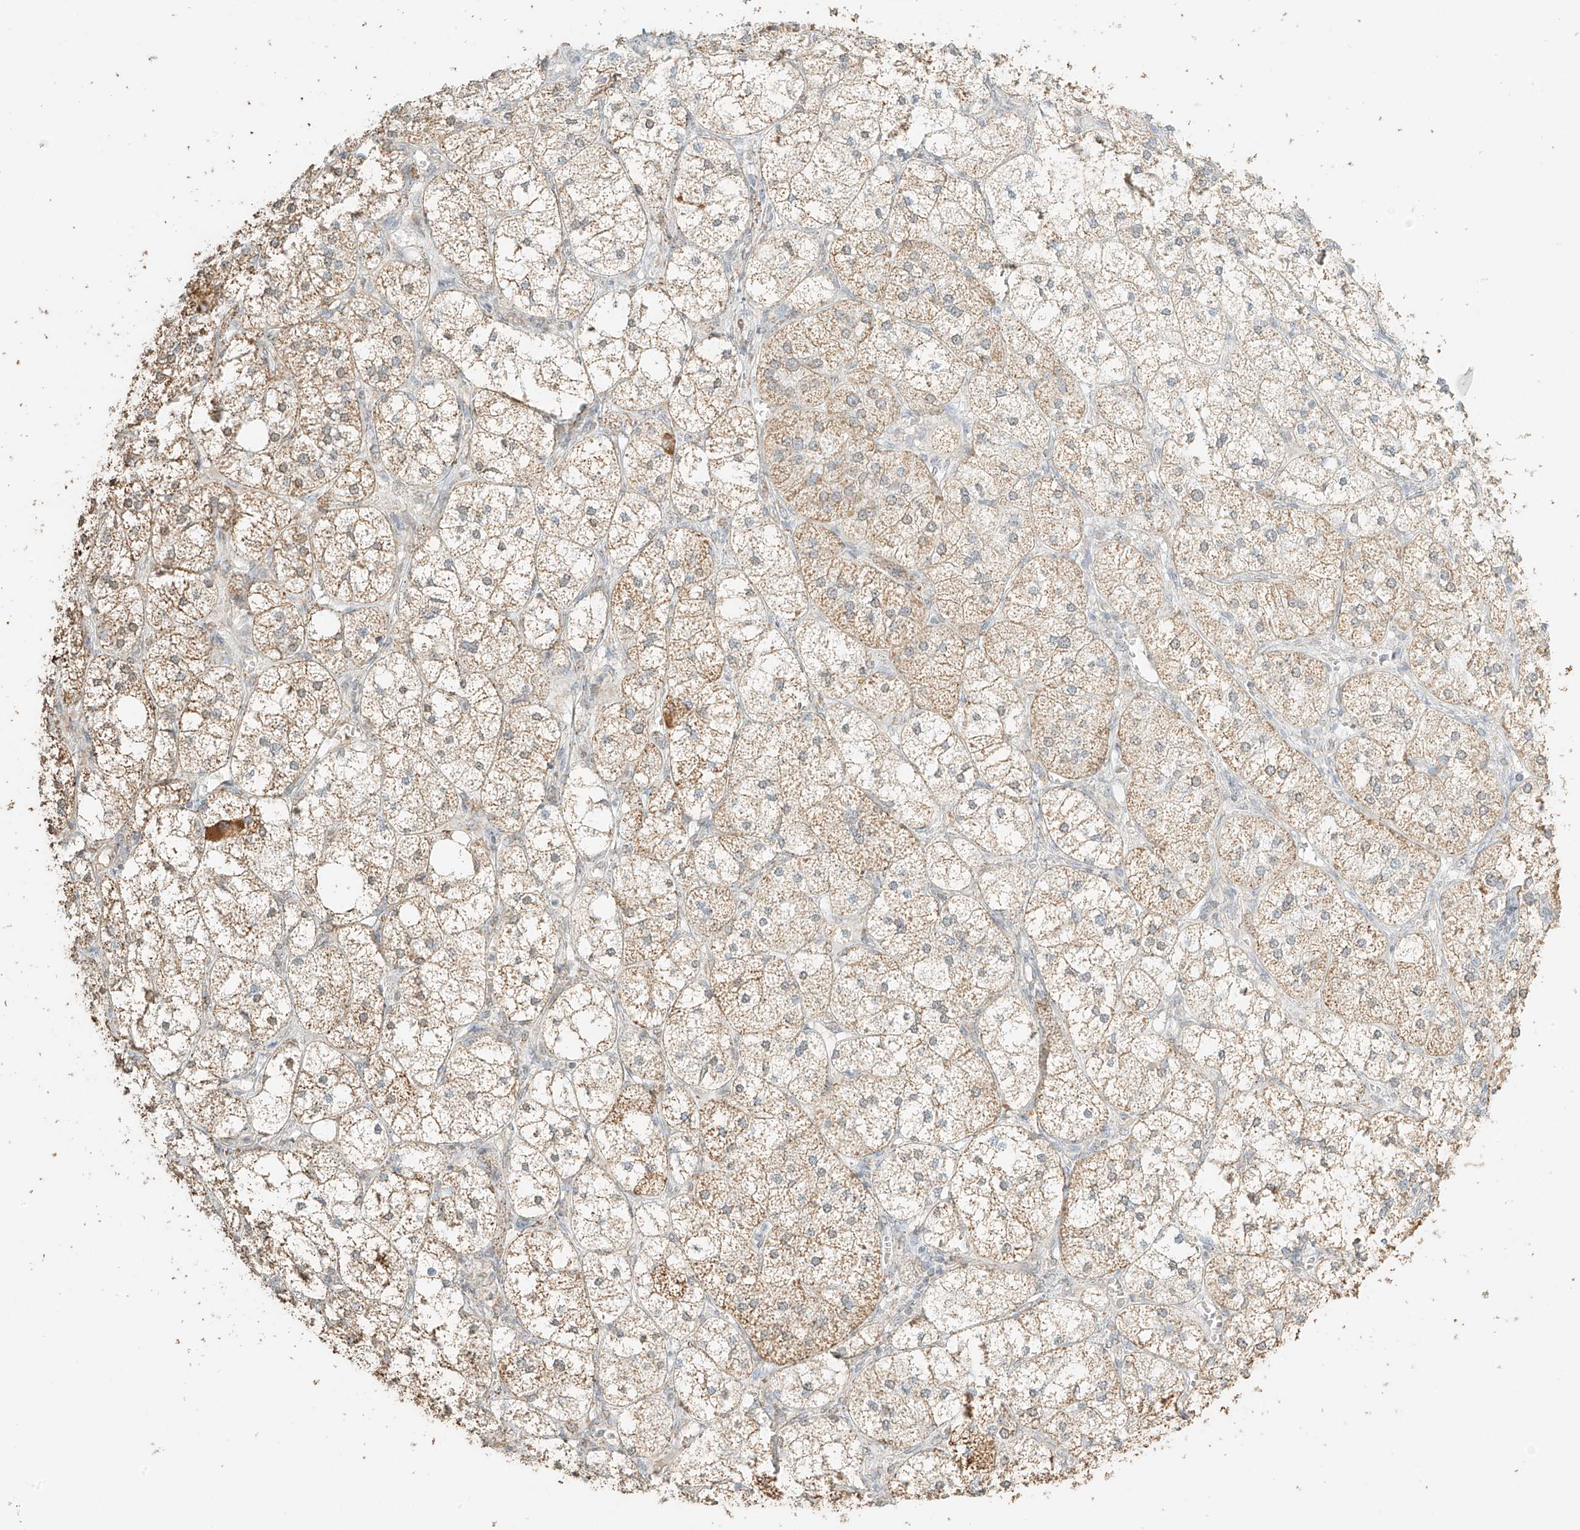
{"staining": {"intensity": "weak", "quantity": ">75%", "location": "cytoplasmic/membranous"}, "tissue": "adrenal gland", "cell_type": "Glandular cells", "image_type": "normal", "snomed": [{"axis": "morphology", "description": "Normal tissue, NOS"}, {"axis": "topography", "description": "Adrenal gland"}], "caption": "Normal adrenal gland shows weak cytoplasmic/membranous positivity in approximately >75% of glandular cells.", "gene": "MIPEP", "patient": {"sex": "female", "age": 61}}